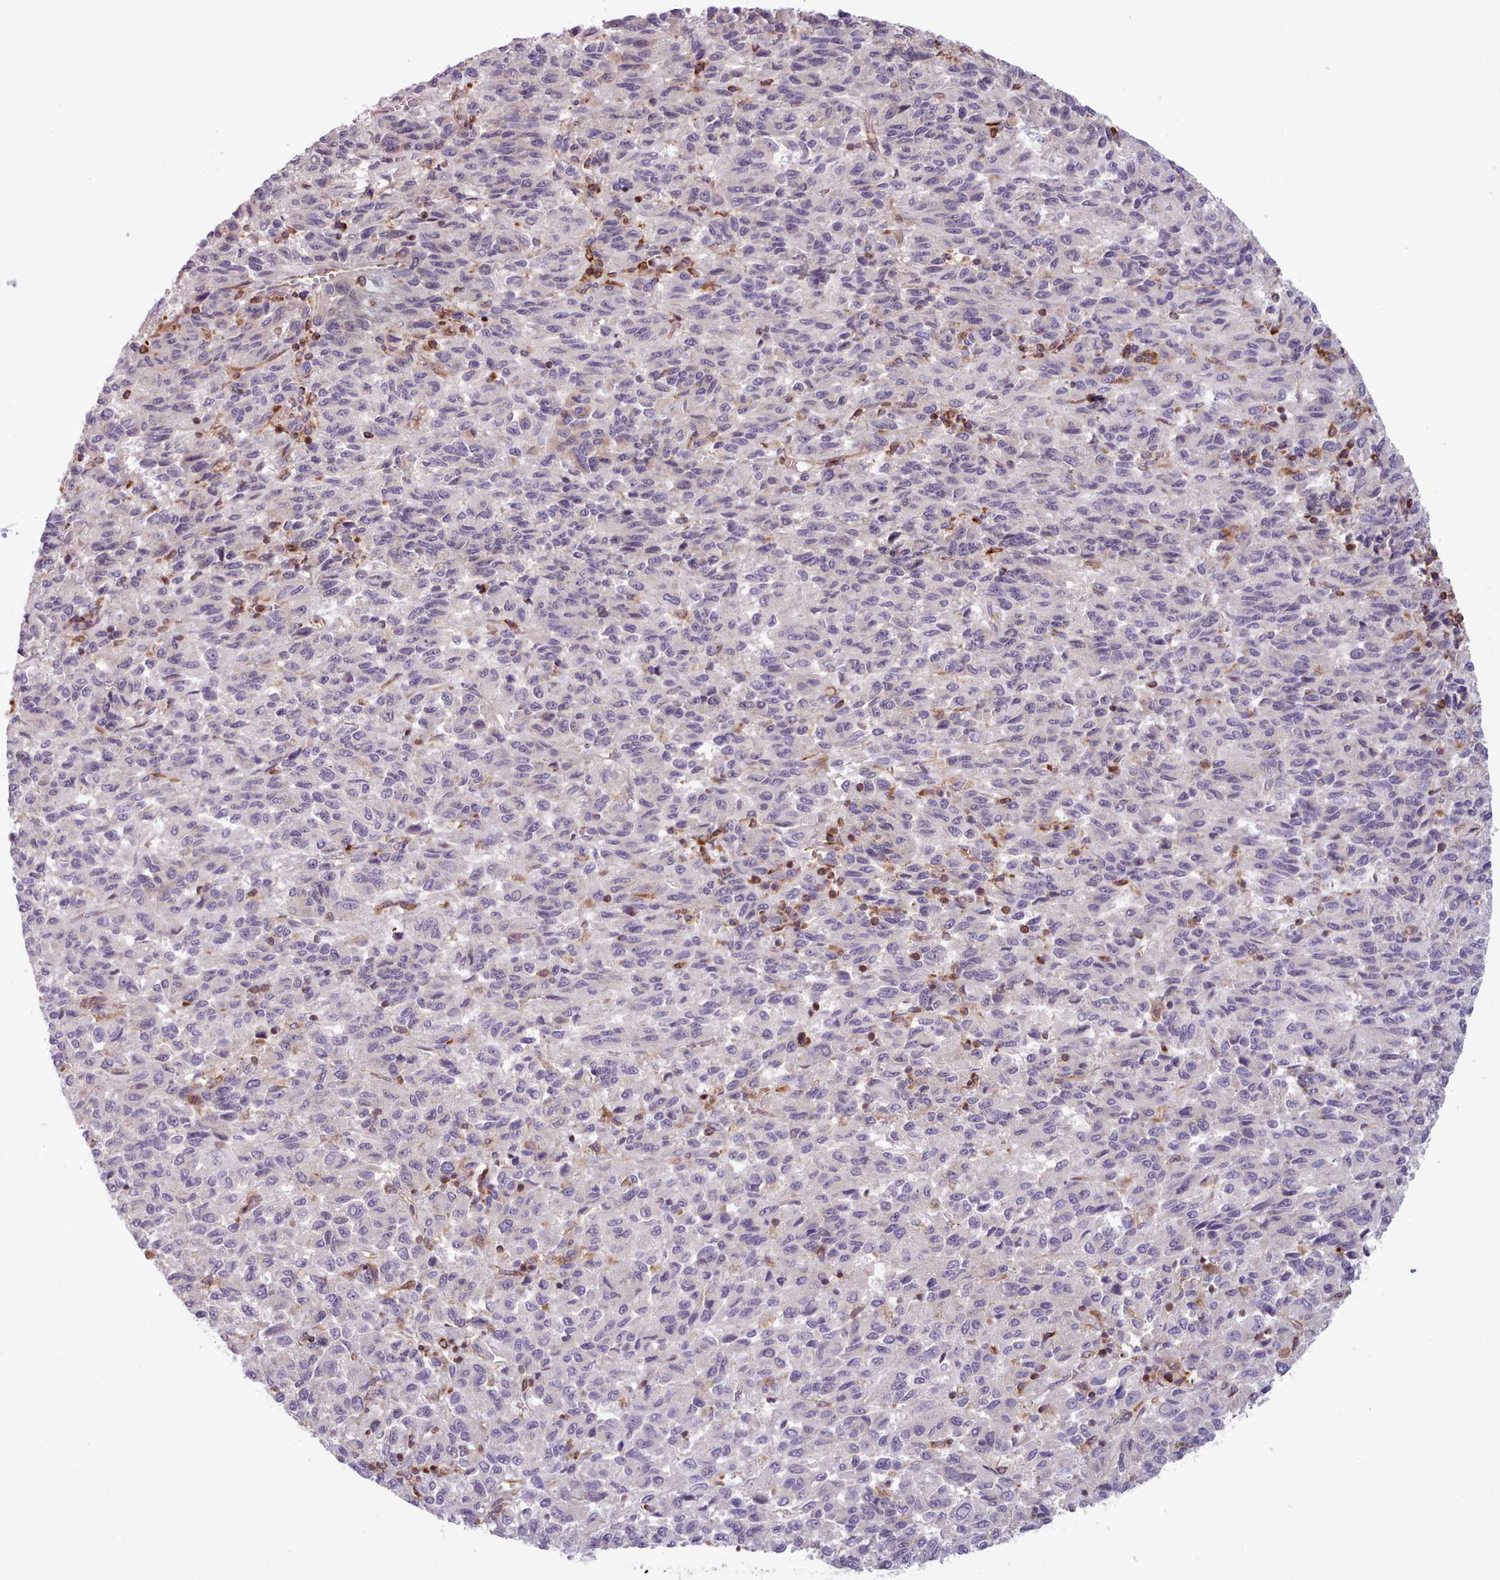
{"staining": {"intensity": "negative", "quantity": "none", "location": "none"}, "tissue": "melanoma", "cell_type": "Tumor cells", "image_type": "cancer", "snomed": [{"axis": "morphology", "description": "Malignant melanoma, Metastatic site"}, {"axis": "topography", "description": "Lung"}], "caption": "Tumor cells show no significant protein expression in melanoma.", "gene": "CRYBG1", "patient": {"sex": "male", "age": 64}}